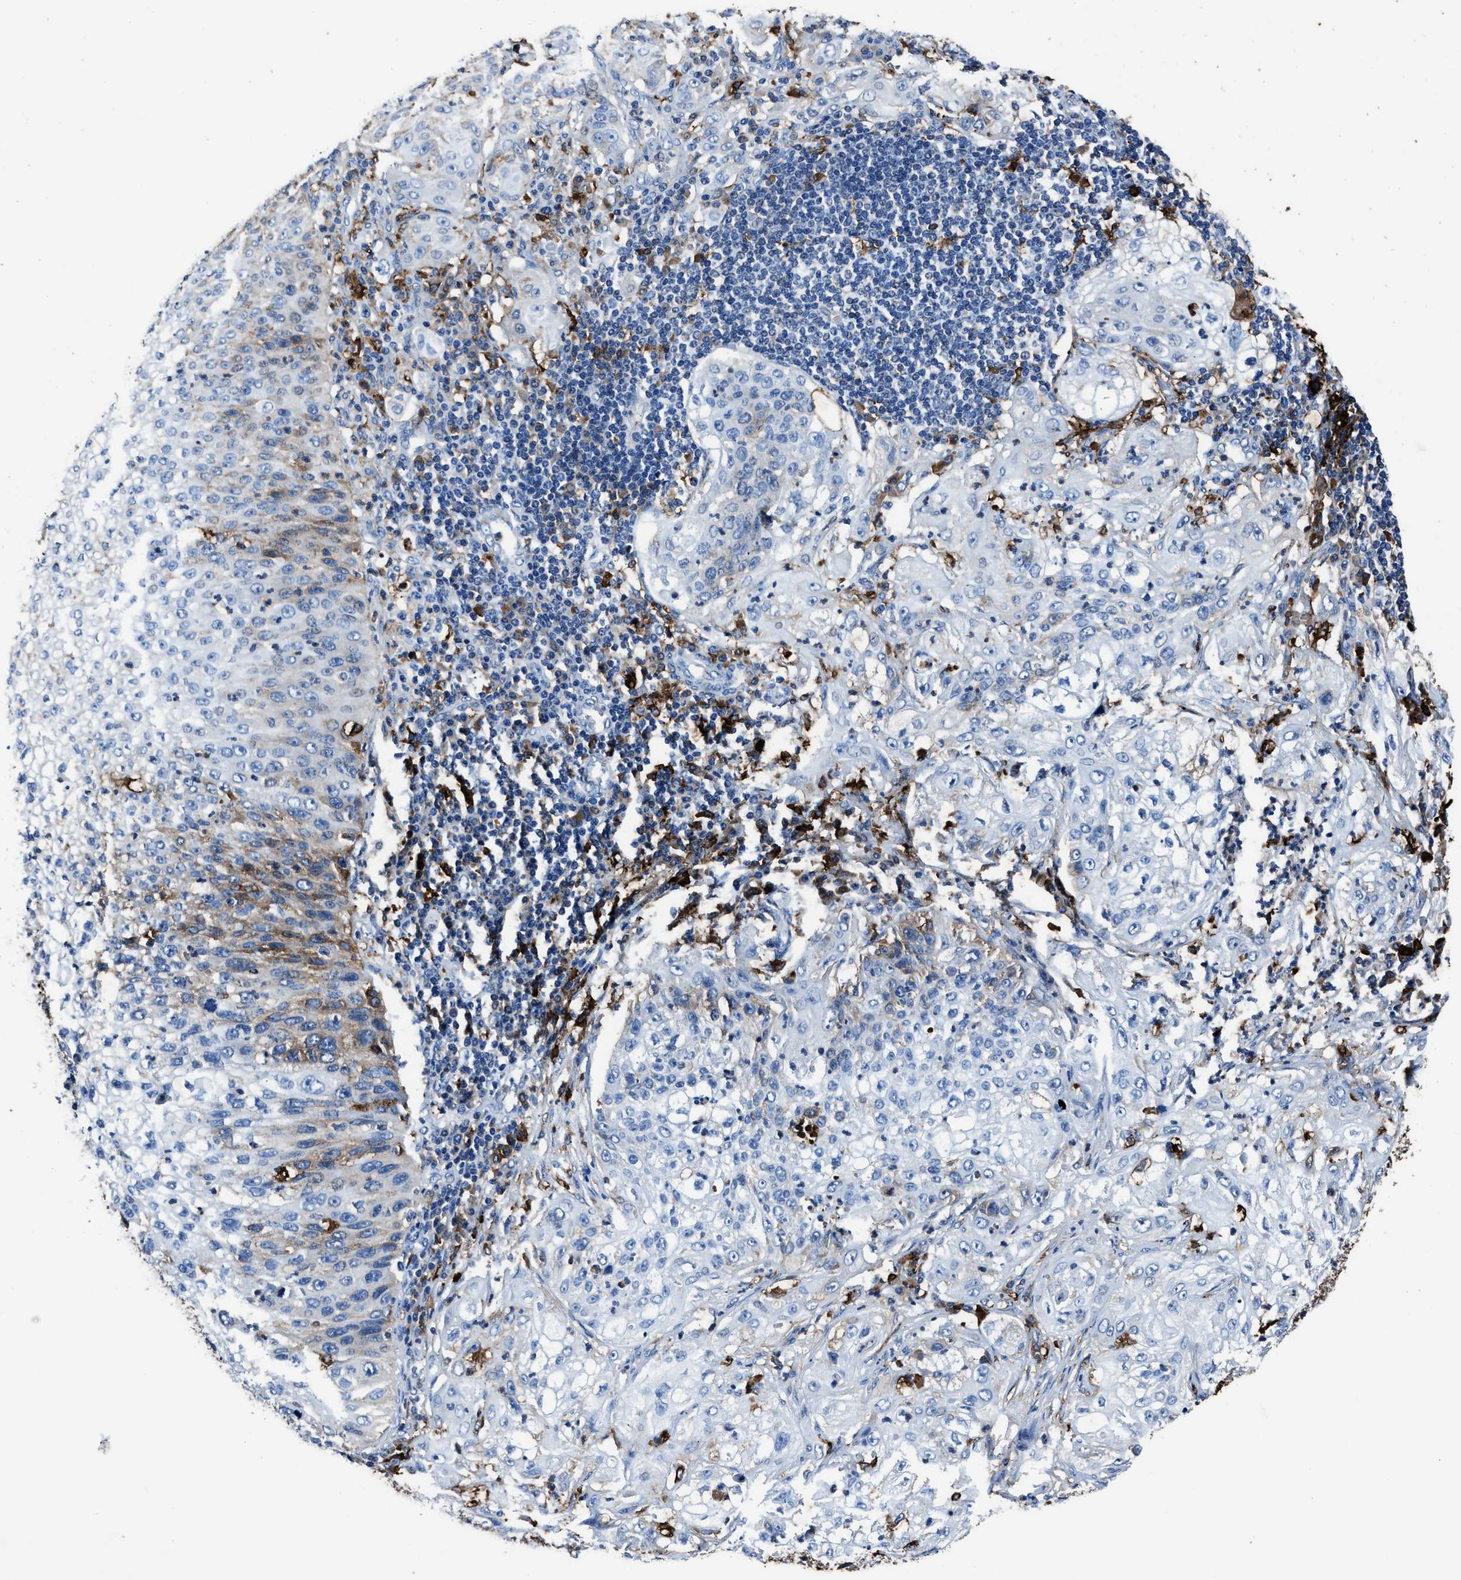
{"staining": {"intensity": "negative", "quantity": "none", "location": "none"}, "tissue": "lung cancer", "cell_type": "Tumor cells", "image_type": "cancer", "snomed": [{"axis": "morphology", "description": "Inflammation, NOS"}, {"axis": "morphology", "description": "Squamous cell carcinoma, NOS"}, {"axis": "topography", "description": "Lymph node"}, {"axis": "topography", "description": "Soft tissue"}, {"axis": "topography", "description": "Lung"}], "caption": "High magnification brightfield microscopy of lung cancer (squamous cell carcinoma) stained with DAB (brown) and counterstained with hematoxylin (blue): tumor cells show no significant positivity.", "gene": "FTL", "patient": {"sex": "male", "age": 66}}